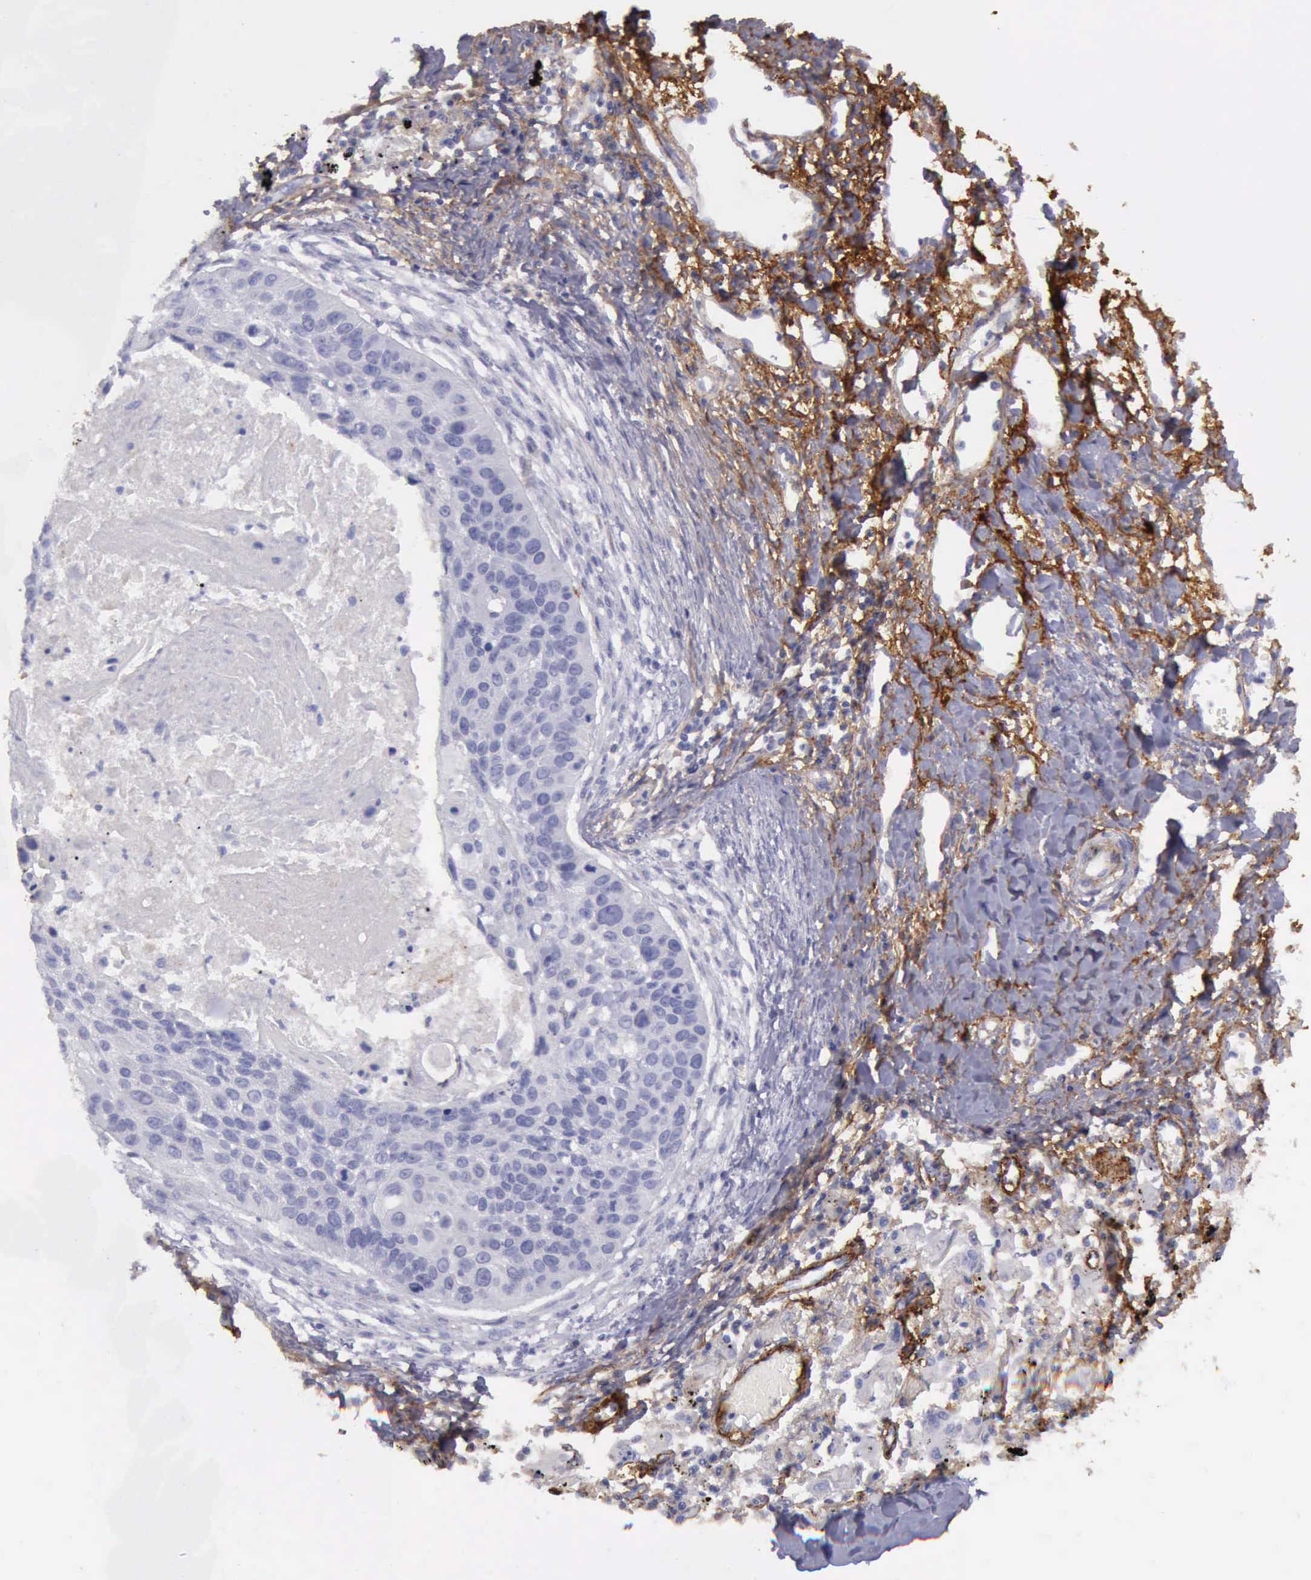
{"staining": {"intensity": "negative", "quantity": "none", "location": "none"}, "tissue": "lung cancer", "cell_type": "Tumor cells", "image_type": "cancer", "snomed": [{"axis": "morphology", "description": "Squamous cell carcinoma, NOS"}, {"axis": "topography", "description": "Lung"}], "caption": "Immunohistochemistry micrograph of neoplastic tissue: human lung cancer (squamous cell carcinoma) stained with DAB (3,3'-diaminobenzidine) reveals no significant protein positivity in tumor cells.", "gene": "AOC3", "patient": {"sex": "male", "age": 71}}